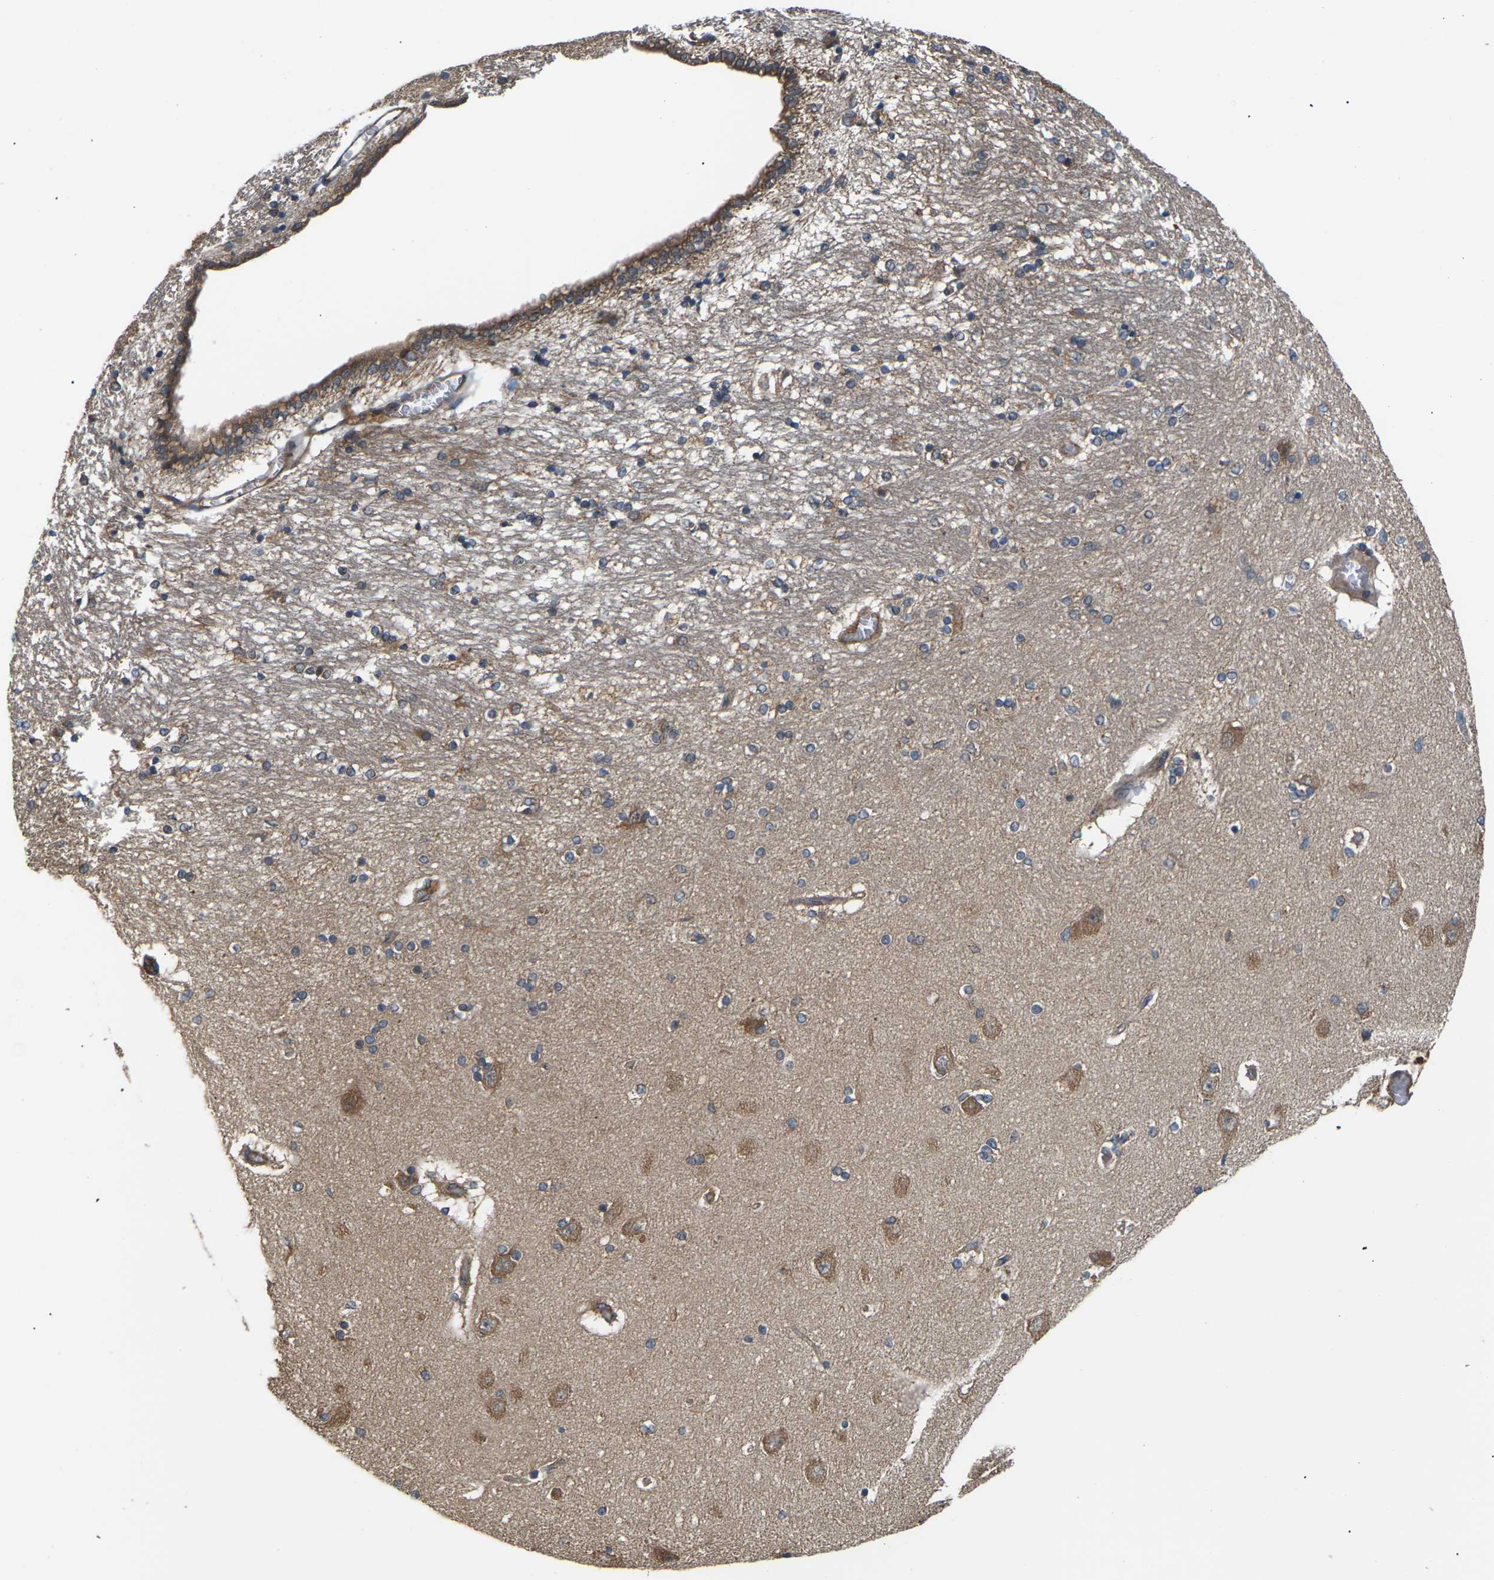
{"staining": {"intensity": "moderate", "quantity": "<25%", "location": "cytoplasmic/membranous"}, "tissue": "hippocampus", "cell_type": "Glial cells", "image_type": "normal", "snomed": [{"axis": "morphology", "description": "Normal tissue, NOS"}, {"axis": "topography", "description": "Hippocampus"}], "caption": "DAB immunohistochemical staining of normal human hippocampus demonstrates moderate cytoplasmic/membranous protein staining in approximately <25% of glial cells.", "gene": "NRAS", "patient": {"sex": "female", "age": 54}}